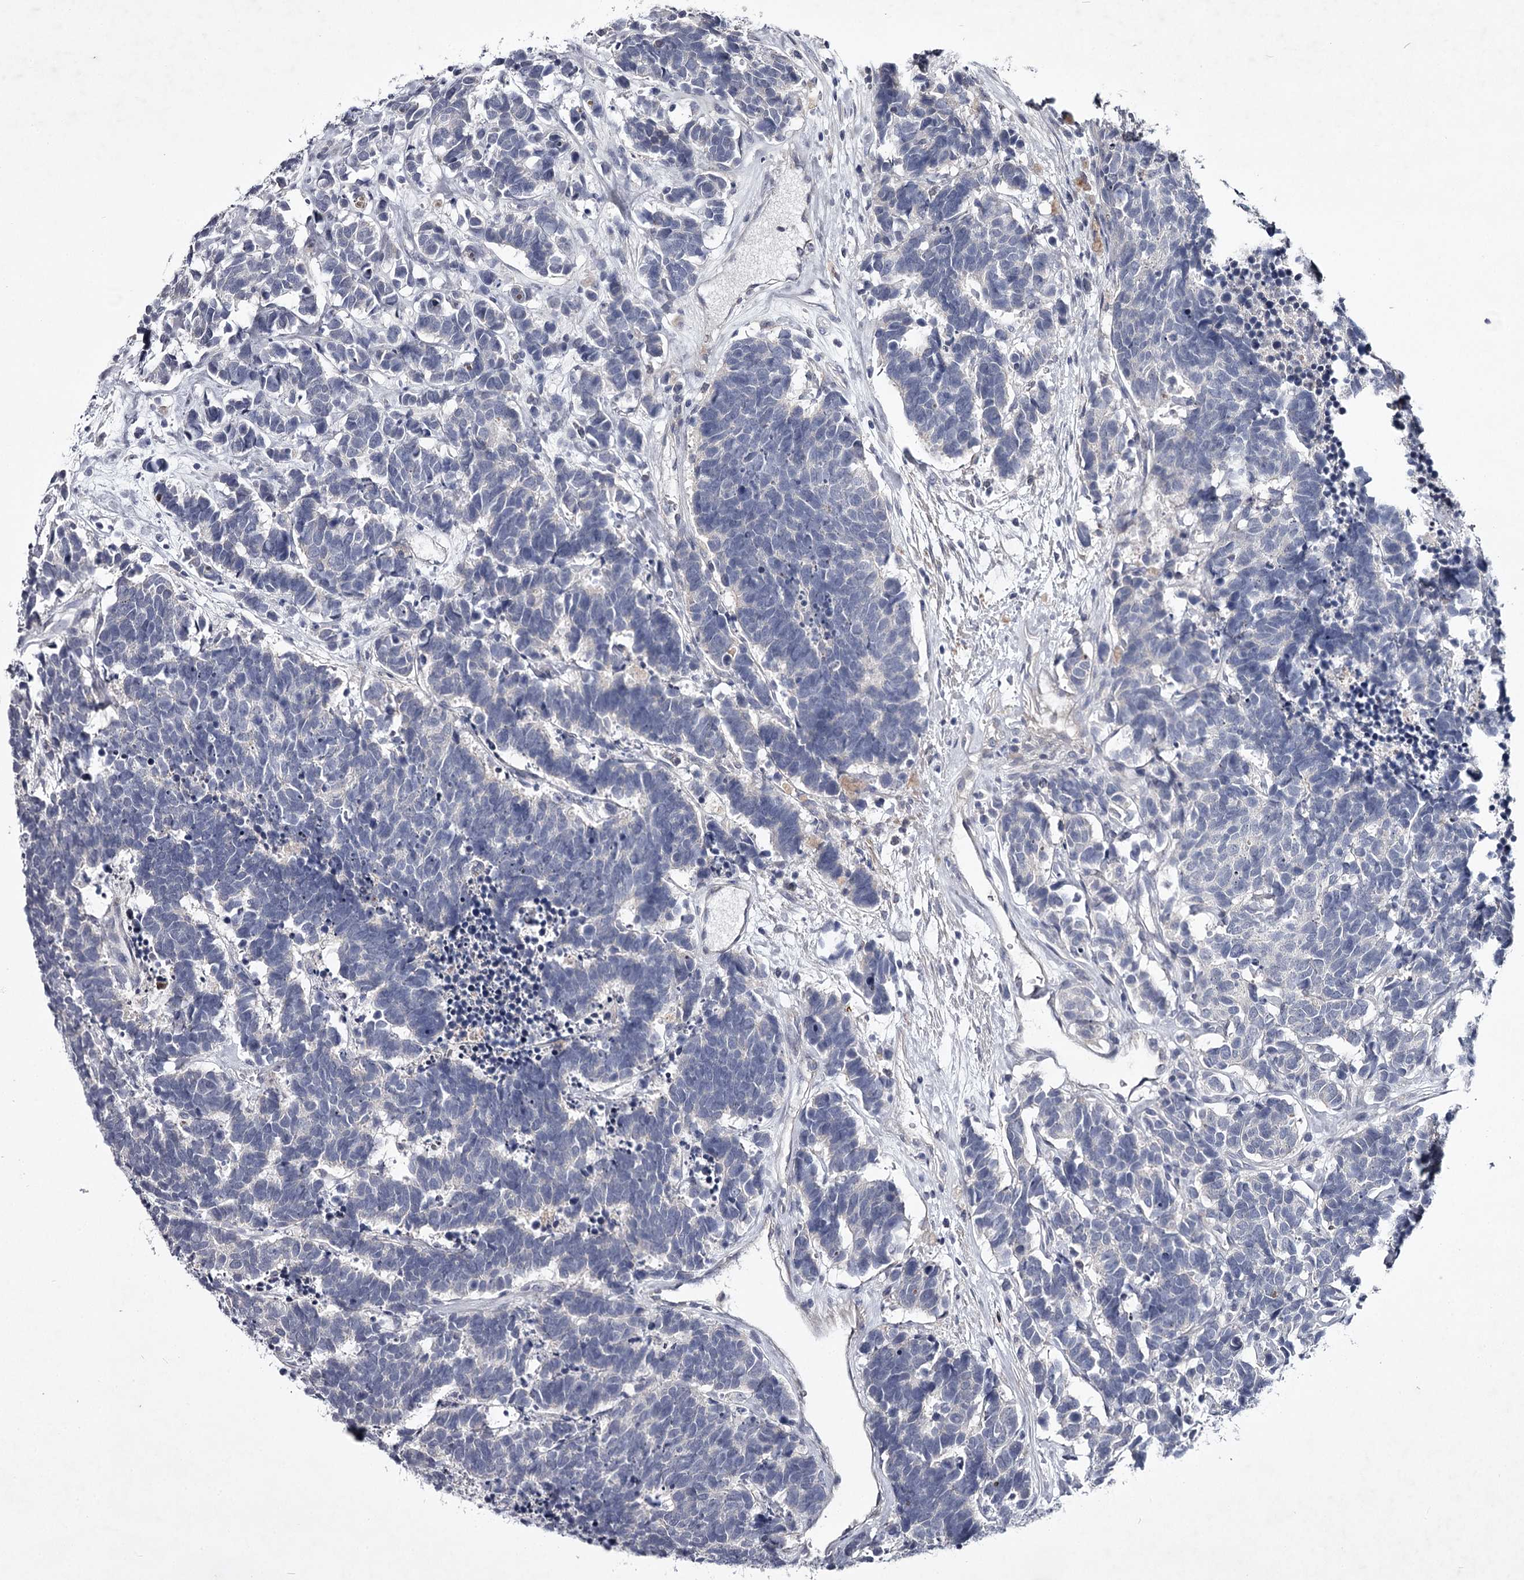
{"staining": {"intensity": "negative", "quantity": "none", "location": "none"}, "tissue": "carcinoid", "cell_type": "Tumor cells", "image_type": "cancer", "snomed": [{"axis": "morphology", "description": "Carcinoma, NOS"}, {"axis": "morphology", "description": "Carcinoid, malignant, NOS"}, {"axis": "topography", "description": "Urinary bladder"}], "caption": "The photomicrograph shows no significant positivity in tumor cells of carcinoma.", "gene": "FDXACB1", "patient": {"sex": "male", "age": 57}}